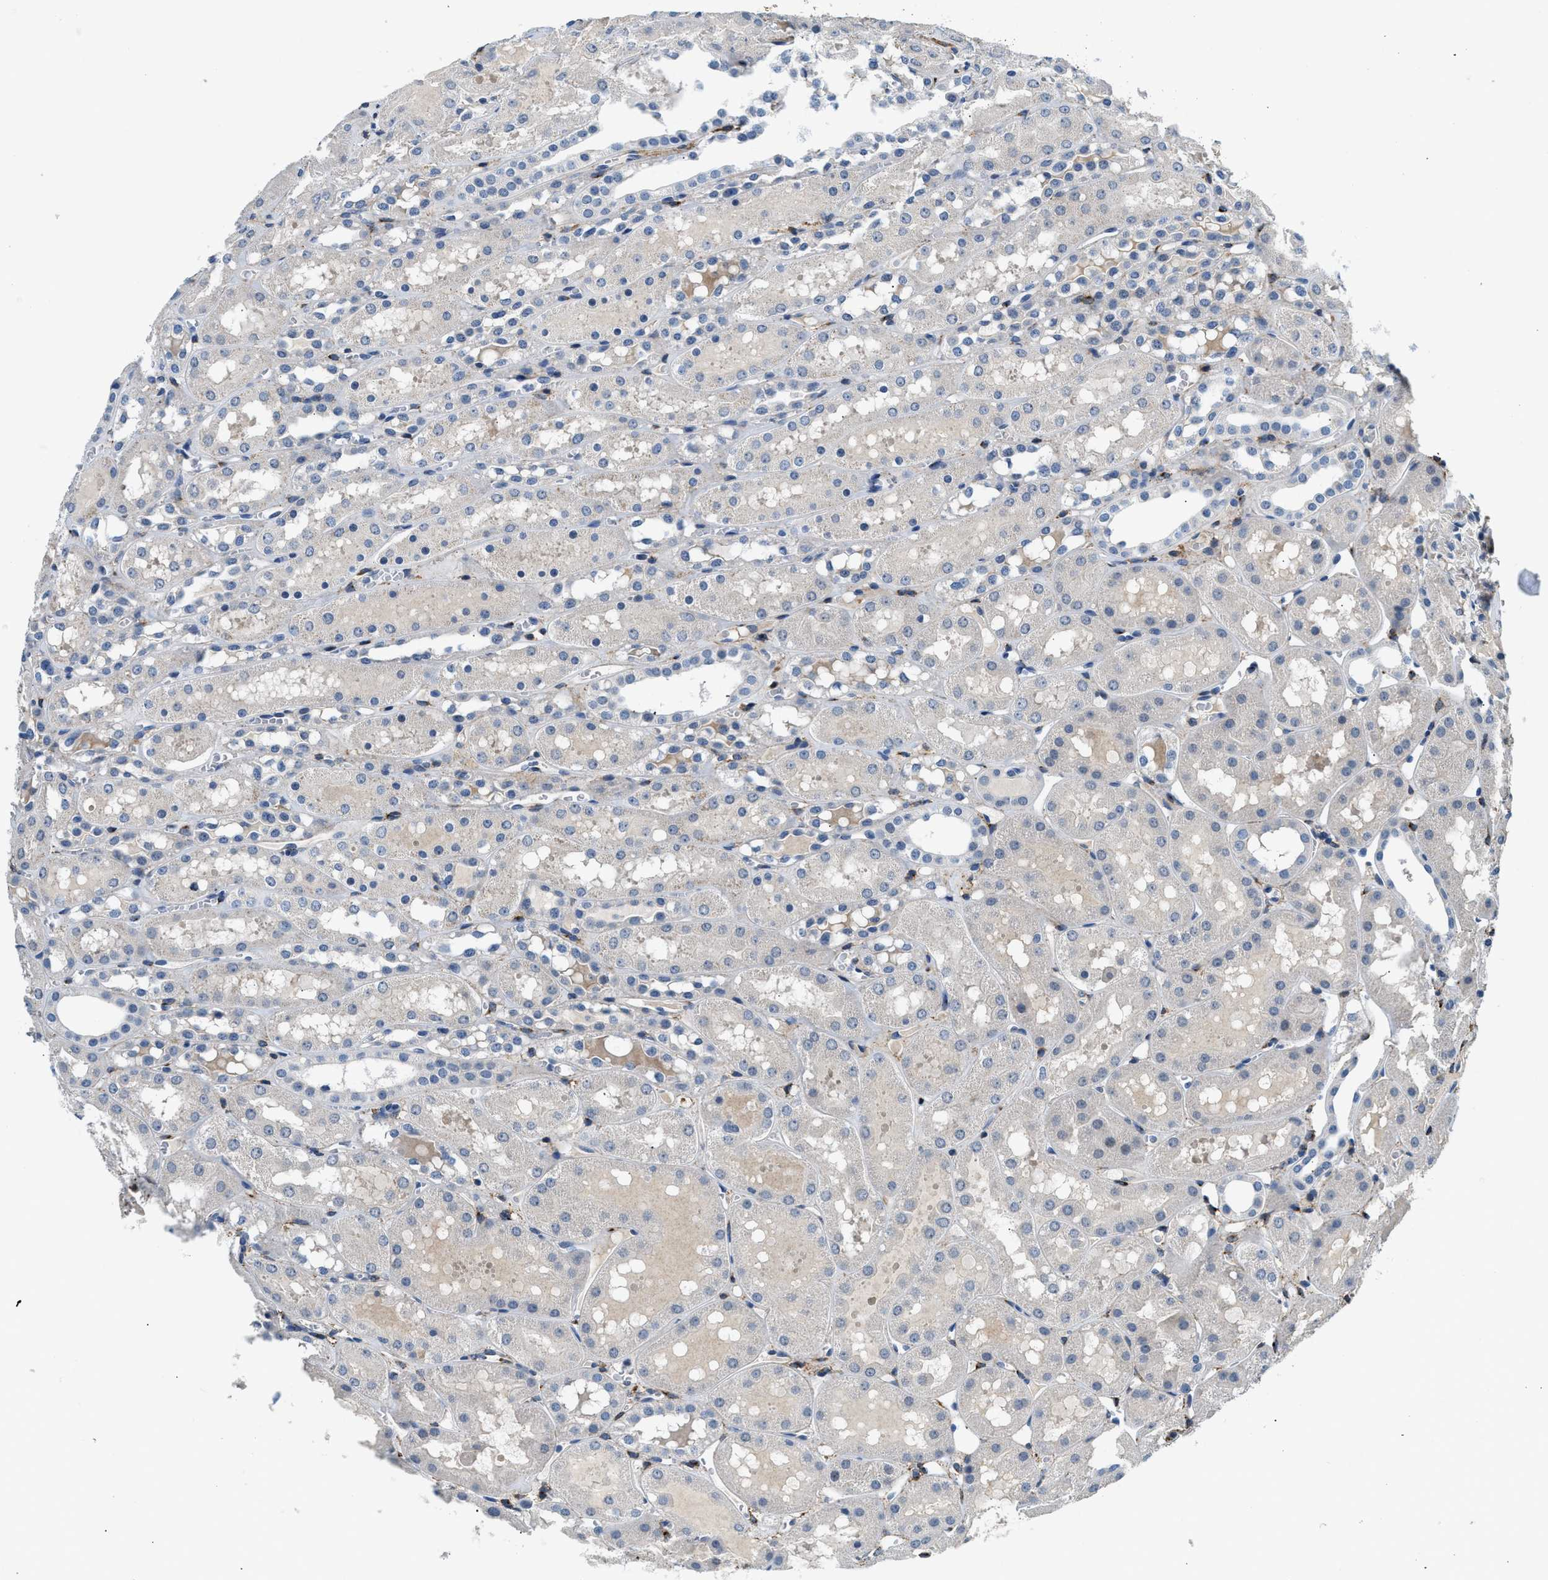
{"staining": {"intensity": "negative", "quantity": "none", "location": "none"}, "tissue": "kidney", "cell_type": "Cells in glomeruli", "image_type": "normal", "snomed": [{"axis": "morphology", "description": "Normal tissue, NOS"}, {"axis": "topography", "description": "Kidney"}, {"axis": "topography", "description": "Urinary bladder"}], "caption": "High power microscopy image of an immunohistochemistry photomicrograph of unremarkable kidney, revealing no significant staining in cells in glomeruli. (DAB (3,3'-diaminobenzidine) IHC with hematoxylin counter stain).", "gene": "LRP1", "patient": {"sex": "male", "age": 16}}